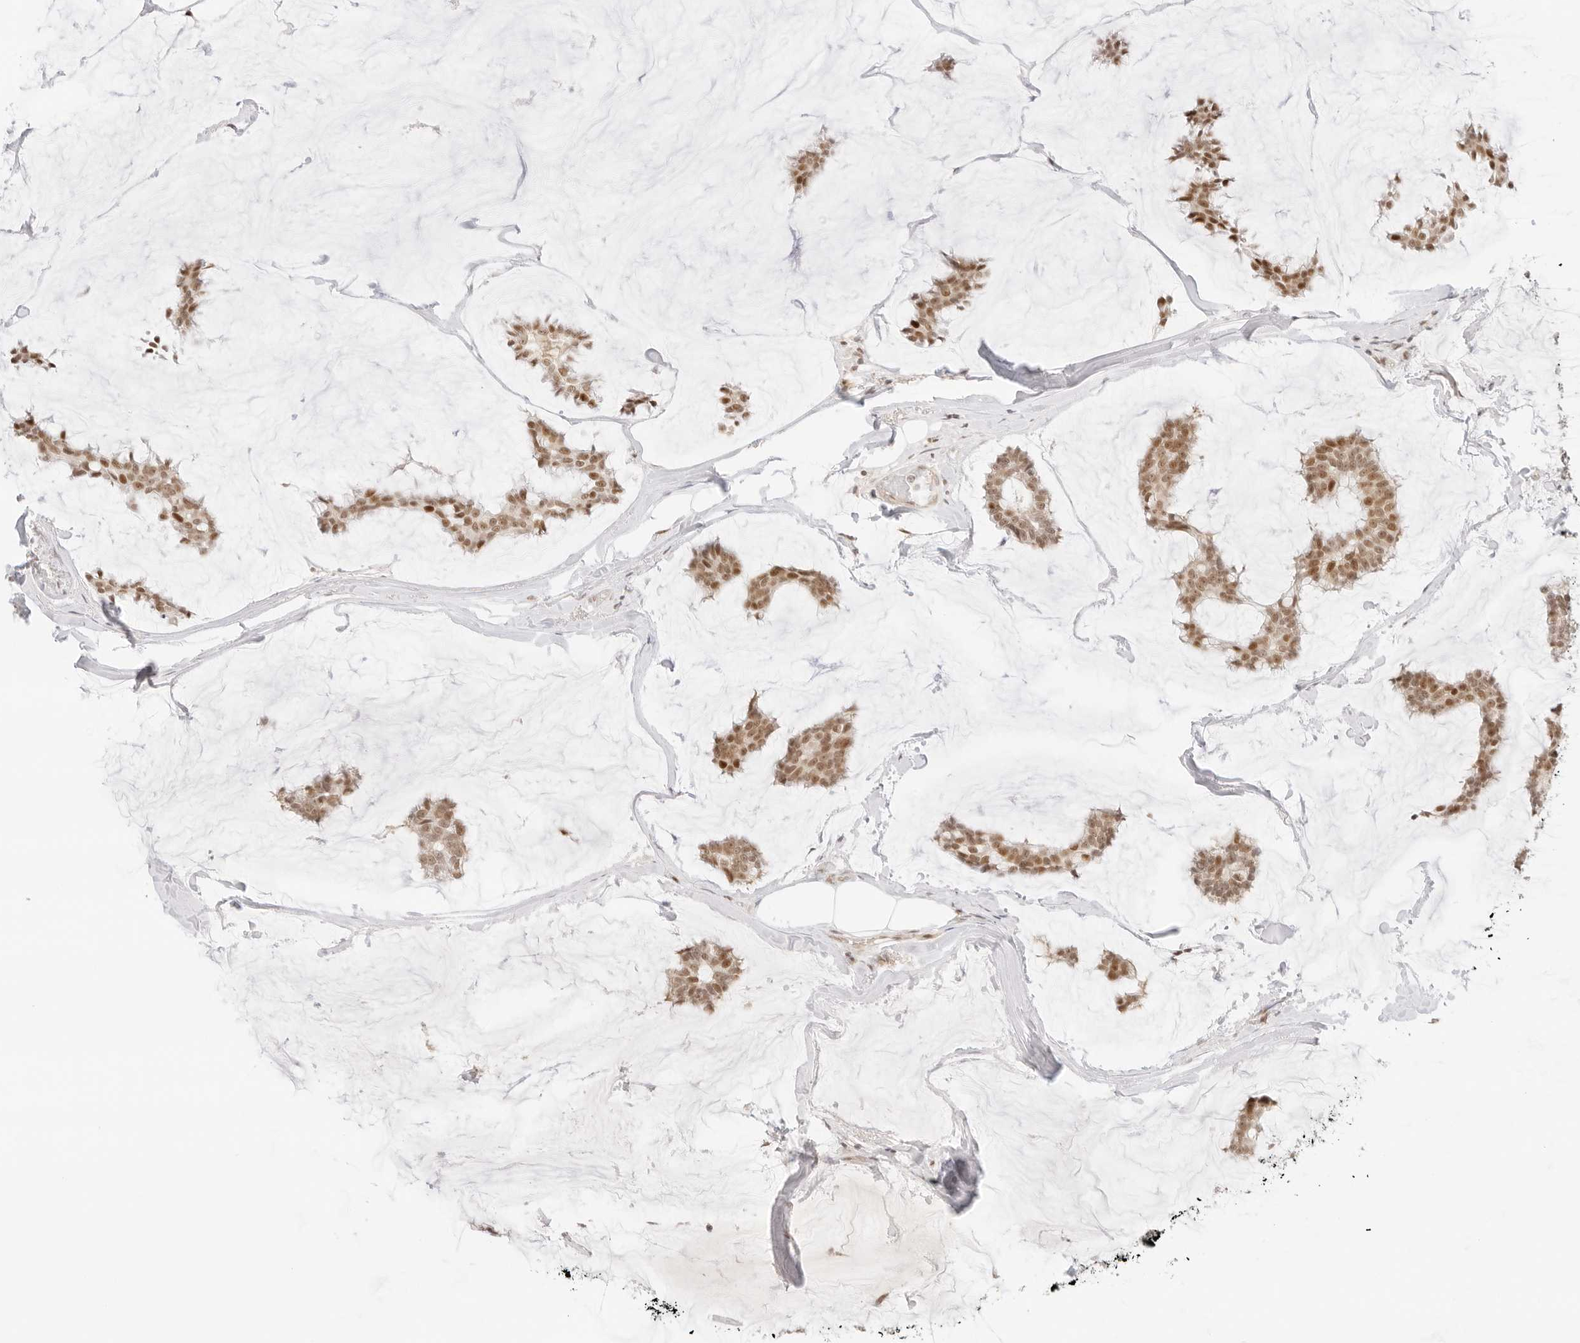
{"staining": {"intensity": "moderate", "quantity": ">75%", "location": "nuclear"}, "tissue": "breast cancer", "cell_type": "Tumor cells", "image_type": "cancer", "snomed": [{"axis": "morphology", "description": "Duct carcinoma"}, {"axis": "topography", "description": "Breast"}], "caption": "This image demonstrates breast cancer stained with immunohistochemistry to label a protein in brown. The nuclear of tumor cells show moderate positivity for the protein. Nuclei are counter-stained blue.", "gene": "ITGA6", "patient": {"sex": "female", "age": 93}}